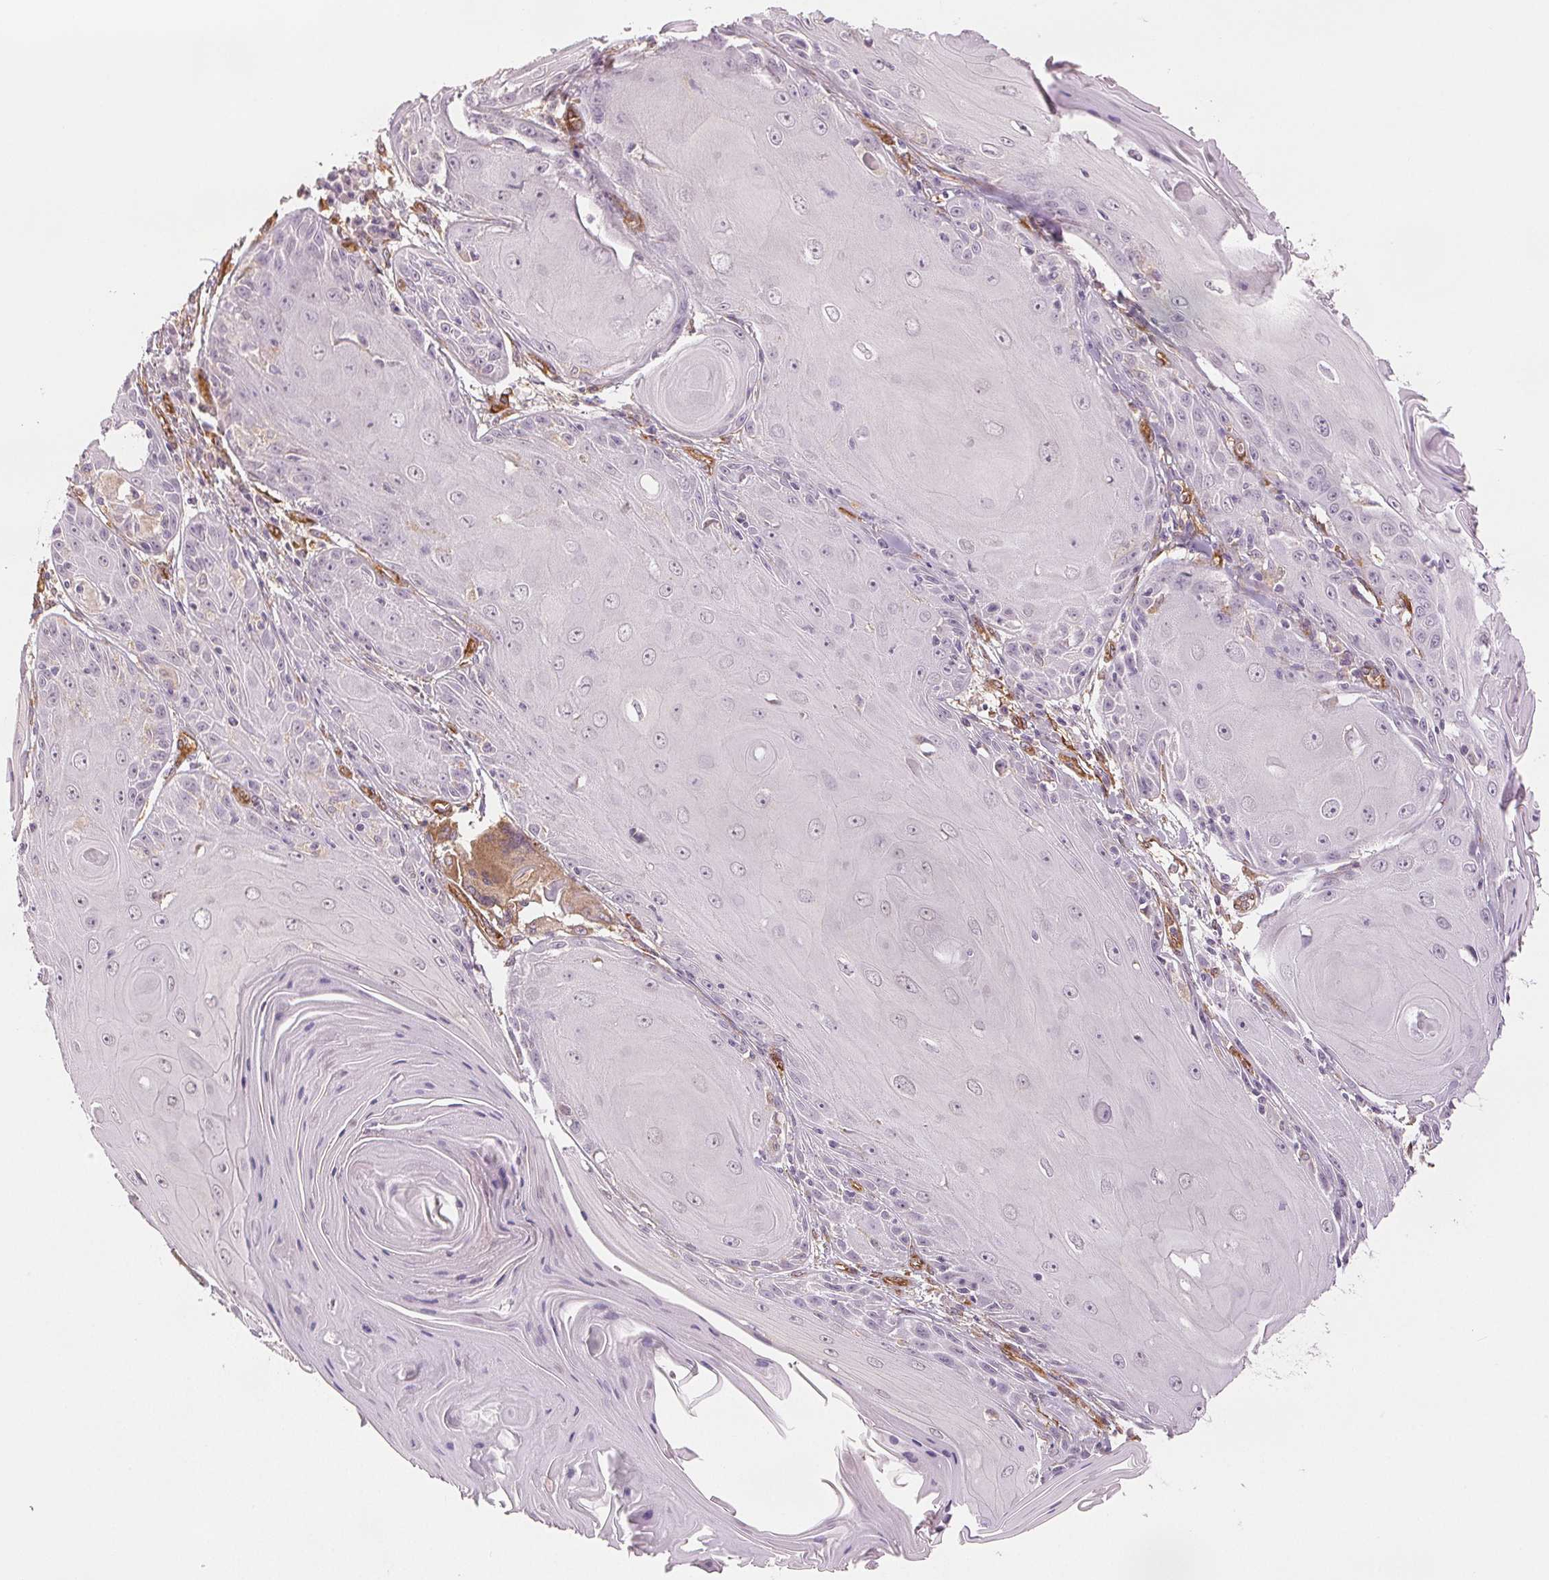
{"staining": {"intensity": "negative", "quantity": "none", "location": "none"}, "tissue": "skin cancer", "cell_type": "Tumor cells", "image_type": "cancer", "snomed": [{"axis": "morphology", "description": "Squamous cell carcinoma, NOS"}, {"axis": "topography", "description": "Skin"}, {"axis": "topography", "description": "Vulva"}], "caption": "The histopathology image shows no significant positivity in tumor cells of skin cancer.", "gene": "DIAPH2", "patient": {"sex": "female", "age": 85}}